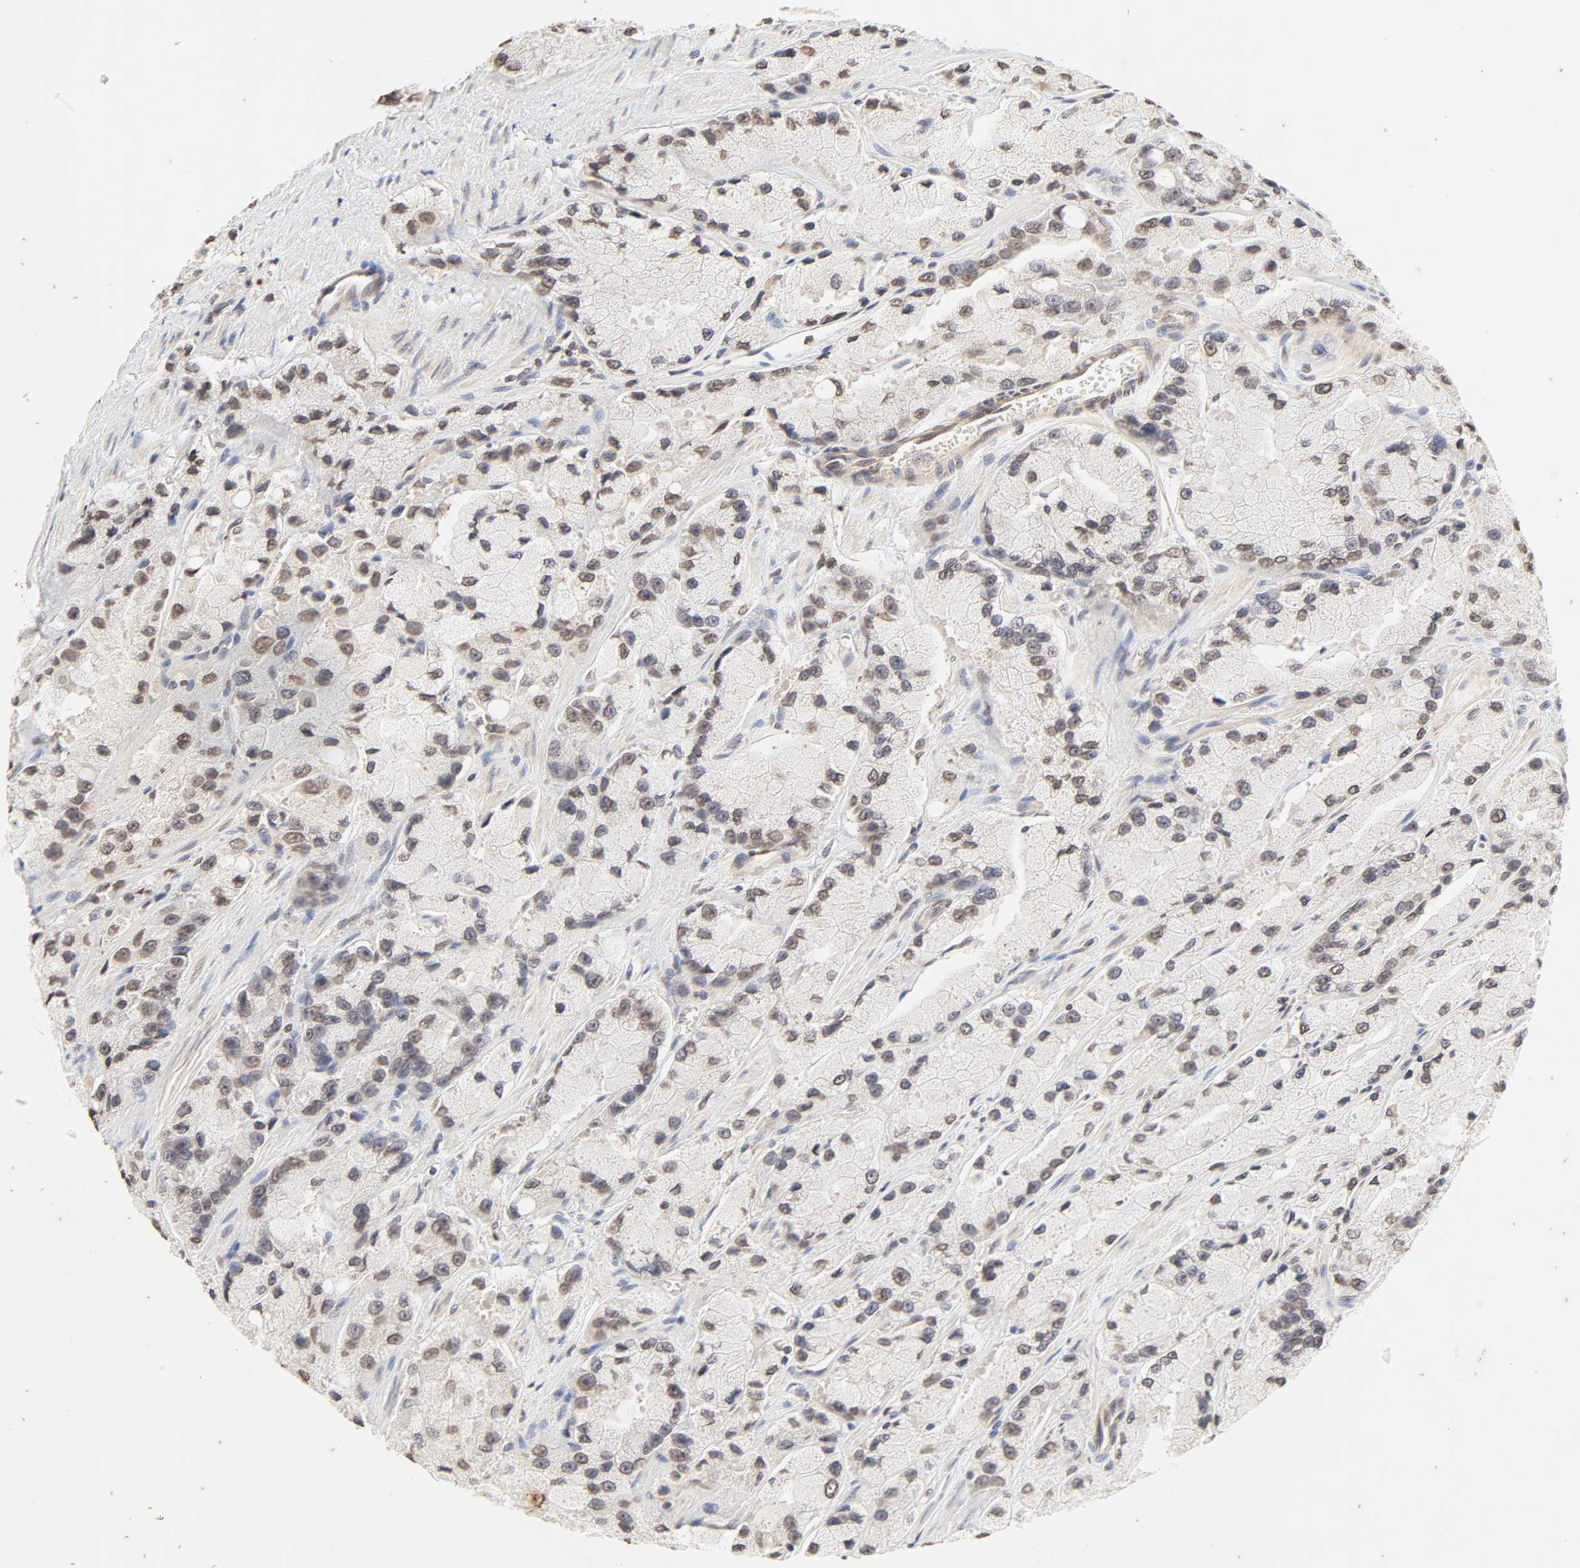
{"staining": {"intensity": "moderate", "quantity": "25%-75%", "location": "cytoplasmic/membranous,nuclear"}, "tissue": "prostate cancer", "cell_type": "Tumor cells", "image_type": "cancer", "snomed": [{"axis": "morphology", "description": "Adenocarcinoma, High grade"}, {"axis": "topography", "description": "Prostate"}], "caption": "Human prostate cancer (adenocarcinoma (high-grade)) stained for a protein (brown) shows moderate cytoplasmic/membranous and nuclear positive expression in approximately 25%-75% of tumor cells.", "gene": "TBL1X", "patient": {"sex": "male", "age": 58}}